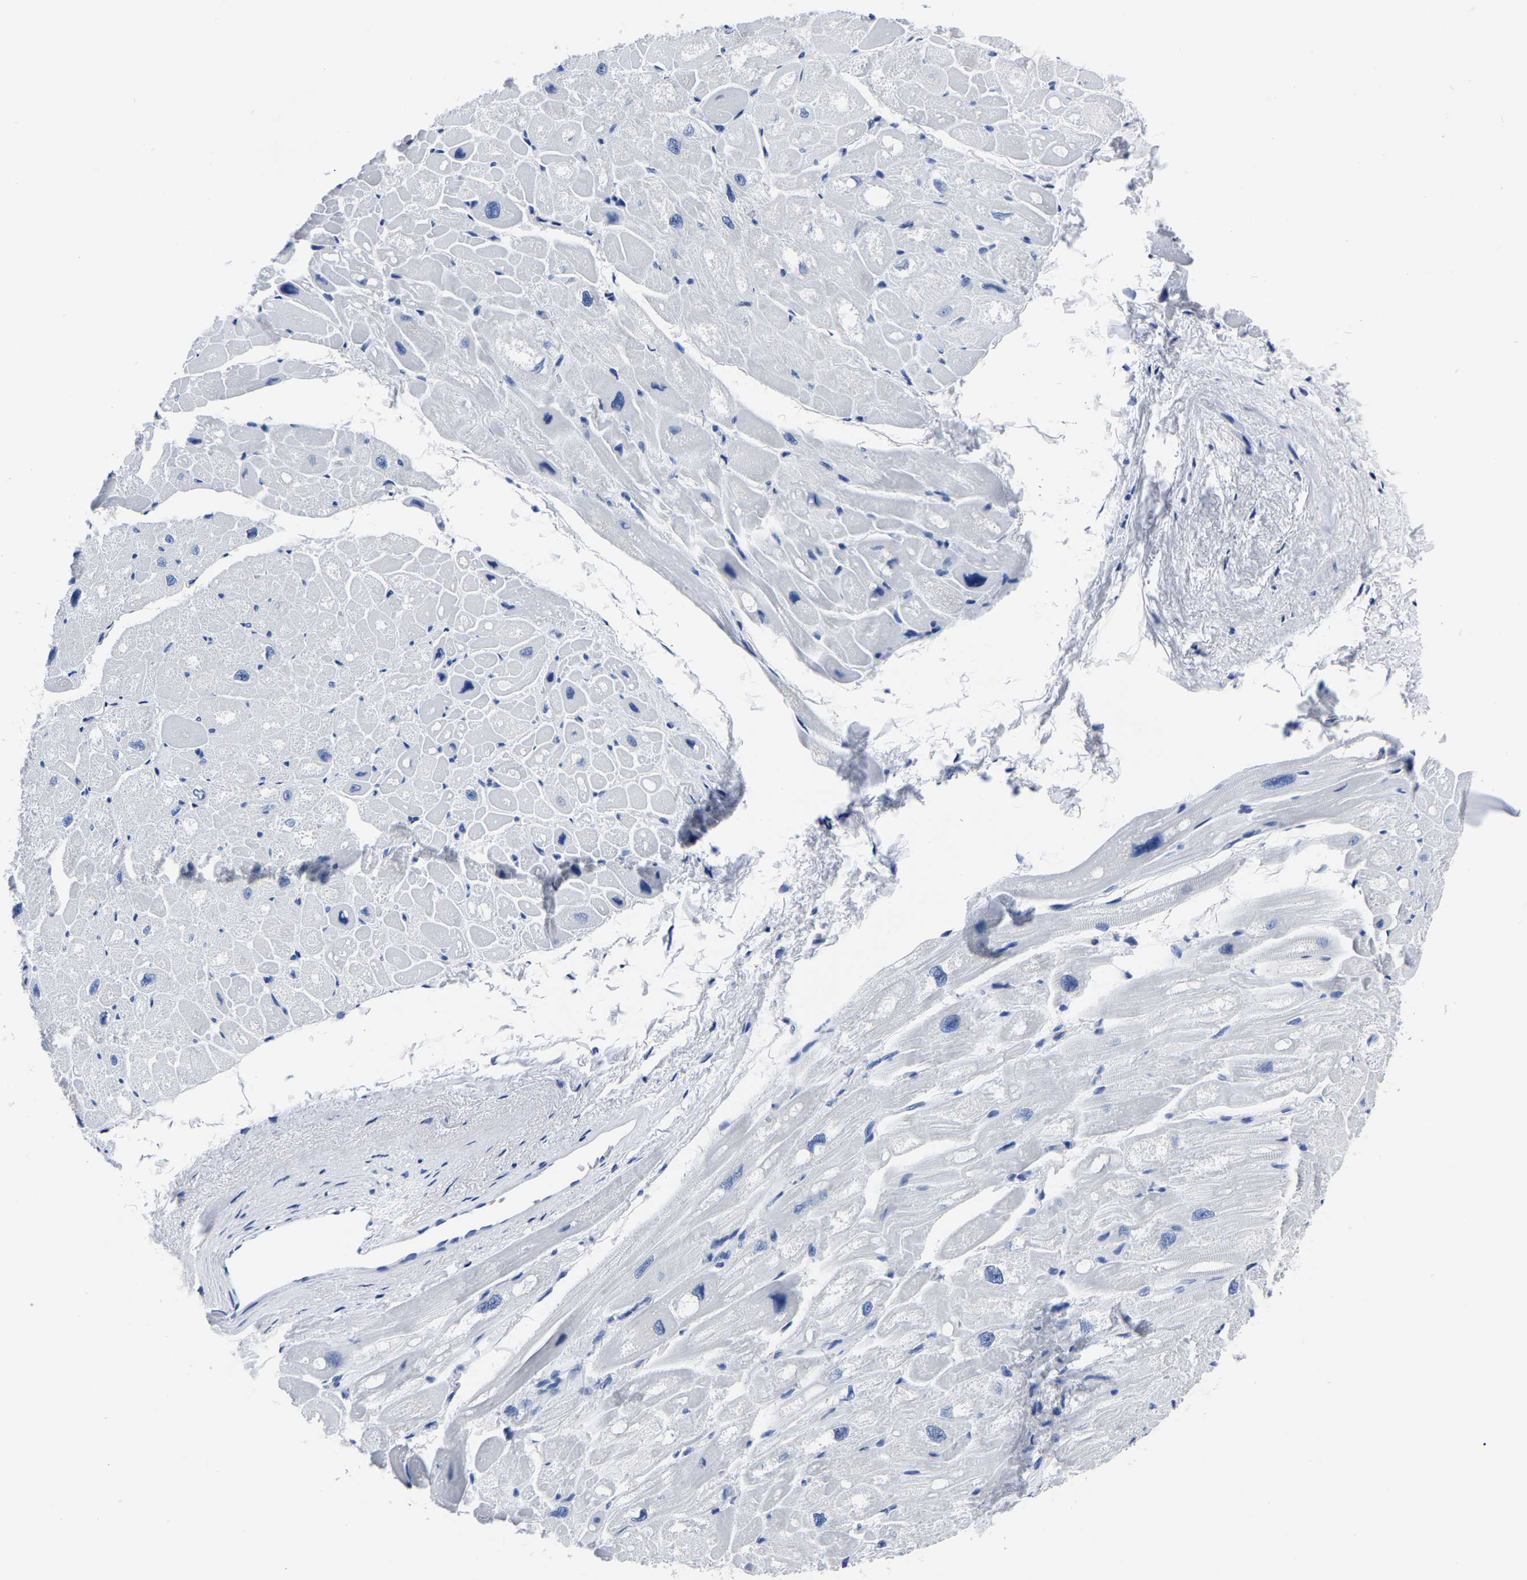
{"staining": {"intensity": "negative", "quantity": "none", "location": "none"}, "tissue": "heart muscle", "cell_type": "Cardiomyocytes", "image_type": "normal", "snomed": [{"axis": "morphology", "description": "Normal tissue, NOS"}, {"axis": "topography", "description": "Heart"}], "caption": "This is a histopathology image of immunohistochemistry staining of normal heart muscle, which shows no expression in cardiomyocytes.", "gene": "IMPG2", "patient": {"sex": "male", "age": 49}}